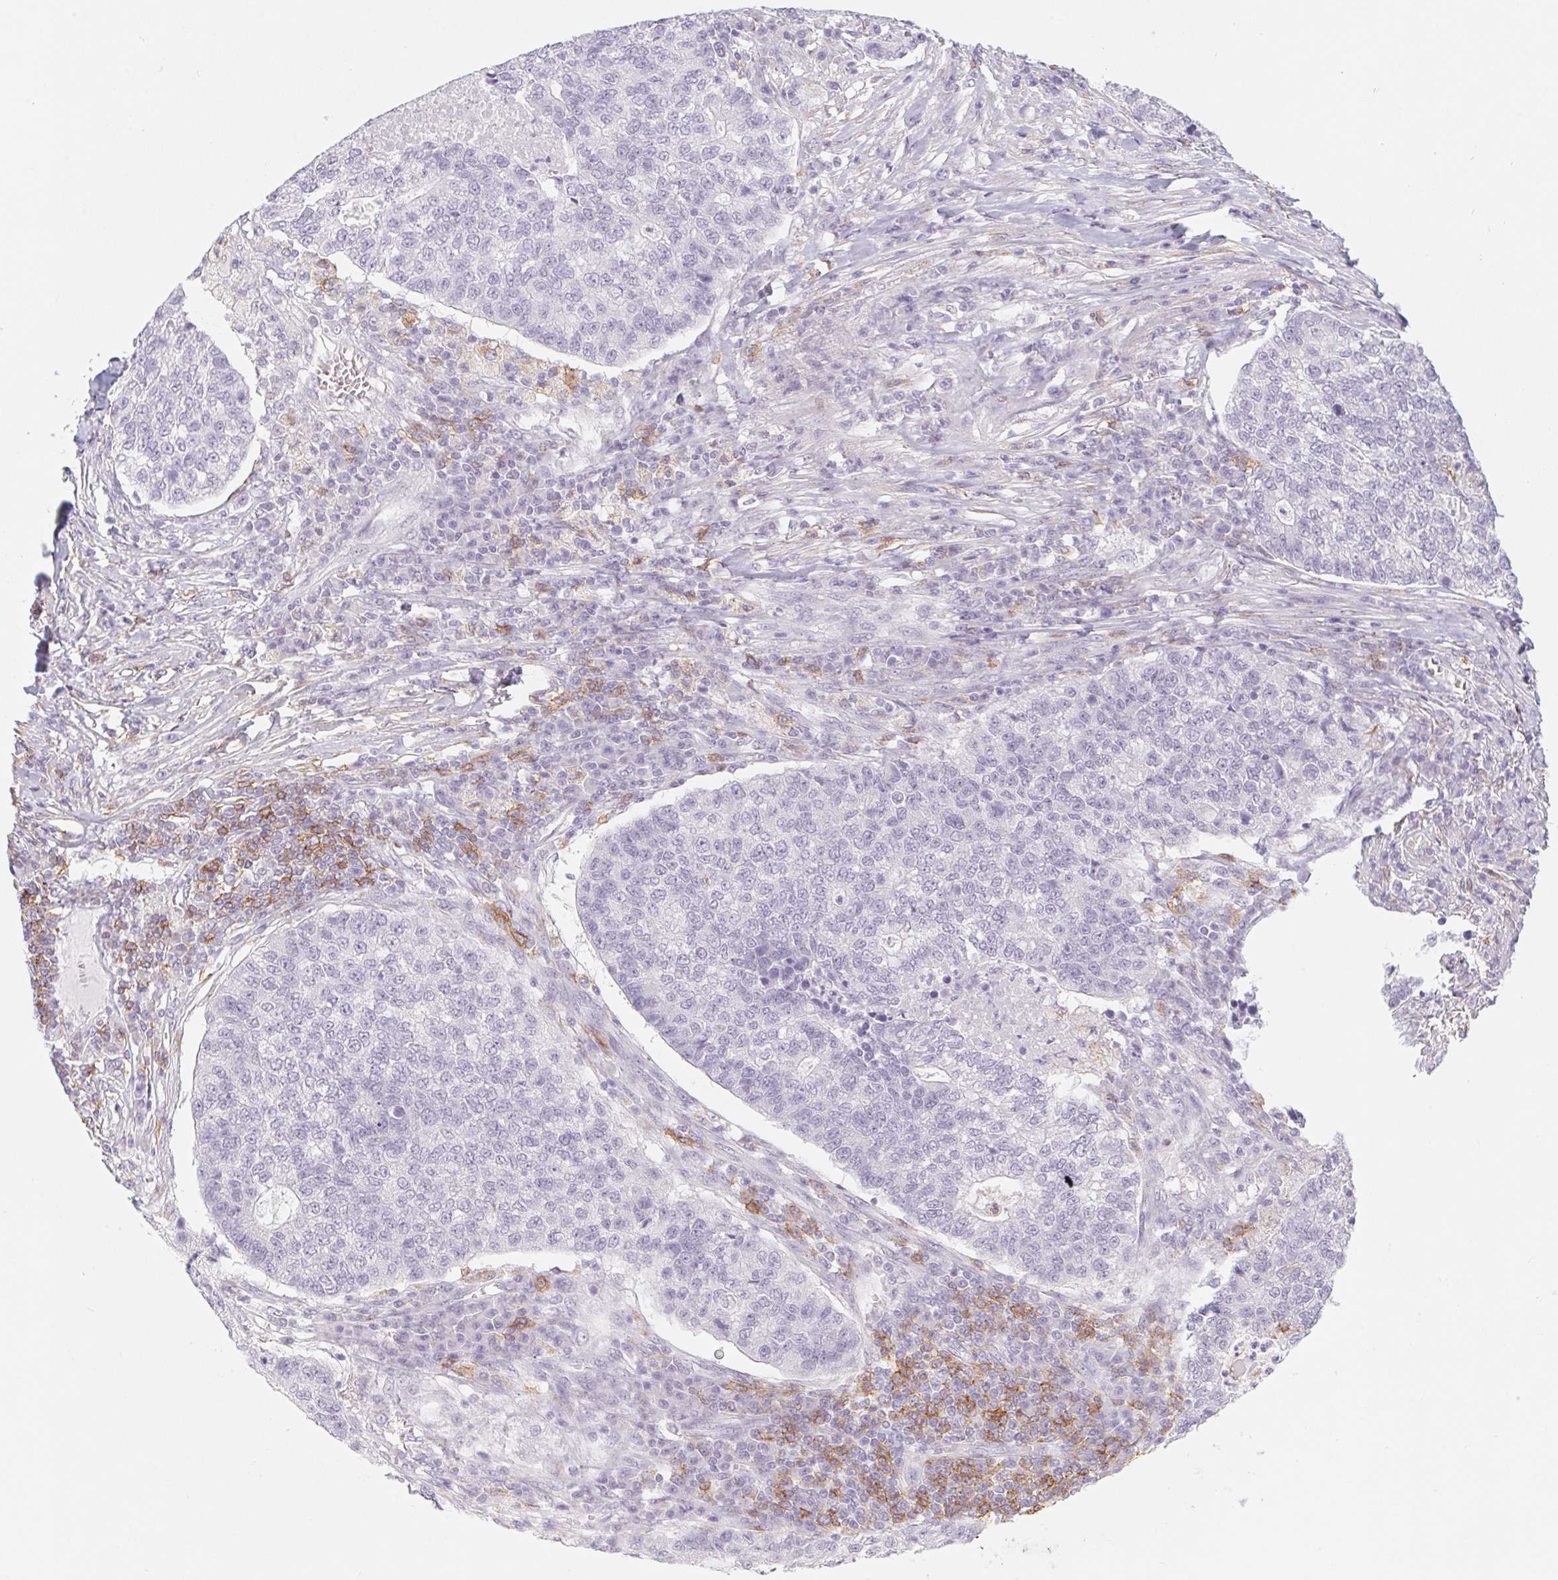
{"staining": {"intensity": "negative", "quantity": "none", "location": "none"}, "tissue": "lung cancer", "cell_type": "Tumor cells", "image_type": "cancer", "snomed": [{"axis": "morphology", "description": "Adenocarcinoma, NOS"}, {"axis": "topography", "description": "Lung"}], "caption": "A micrograph of human adenocarcinoma (lung) is negative for staining in tumor cells.", "gene": "PRPH", "patient": {"sex": "male", "age": 57}}